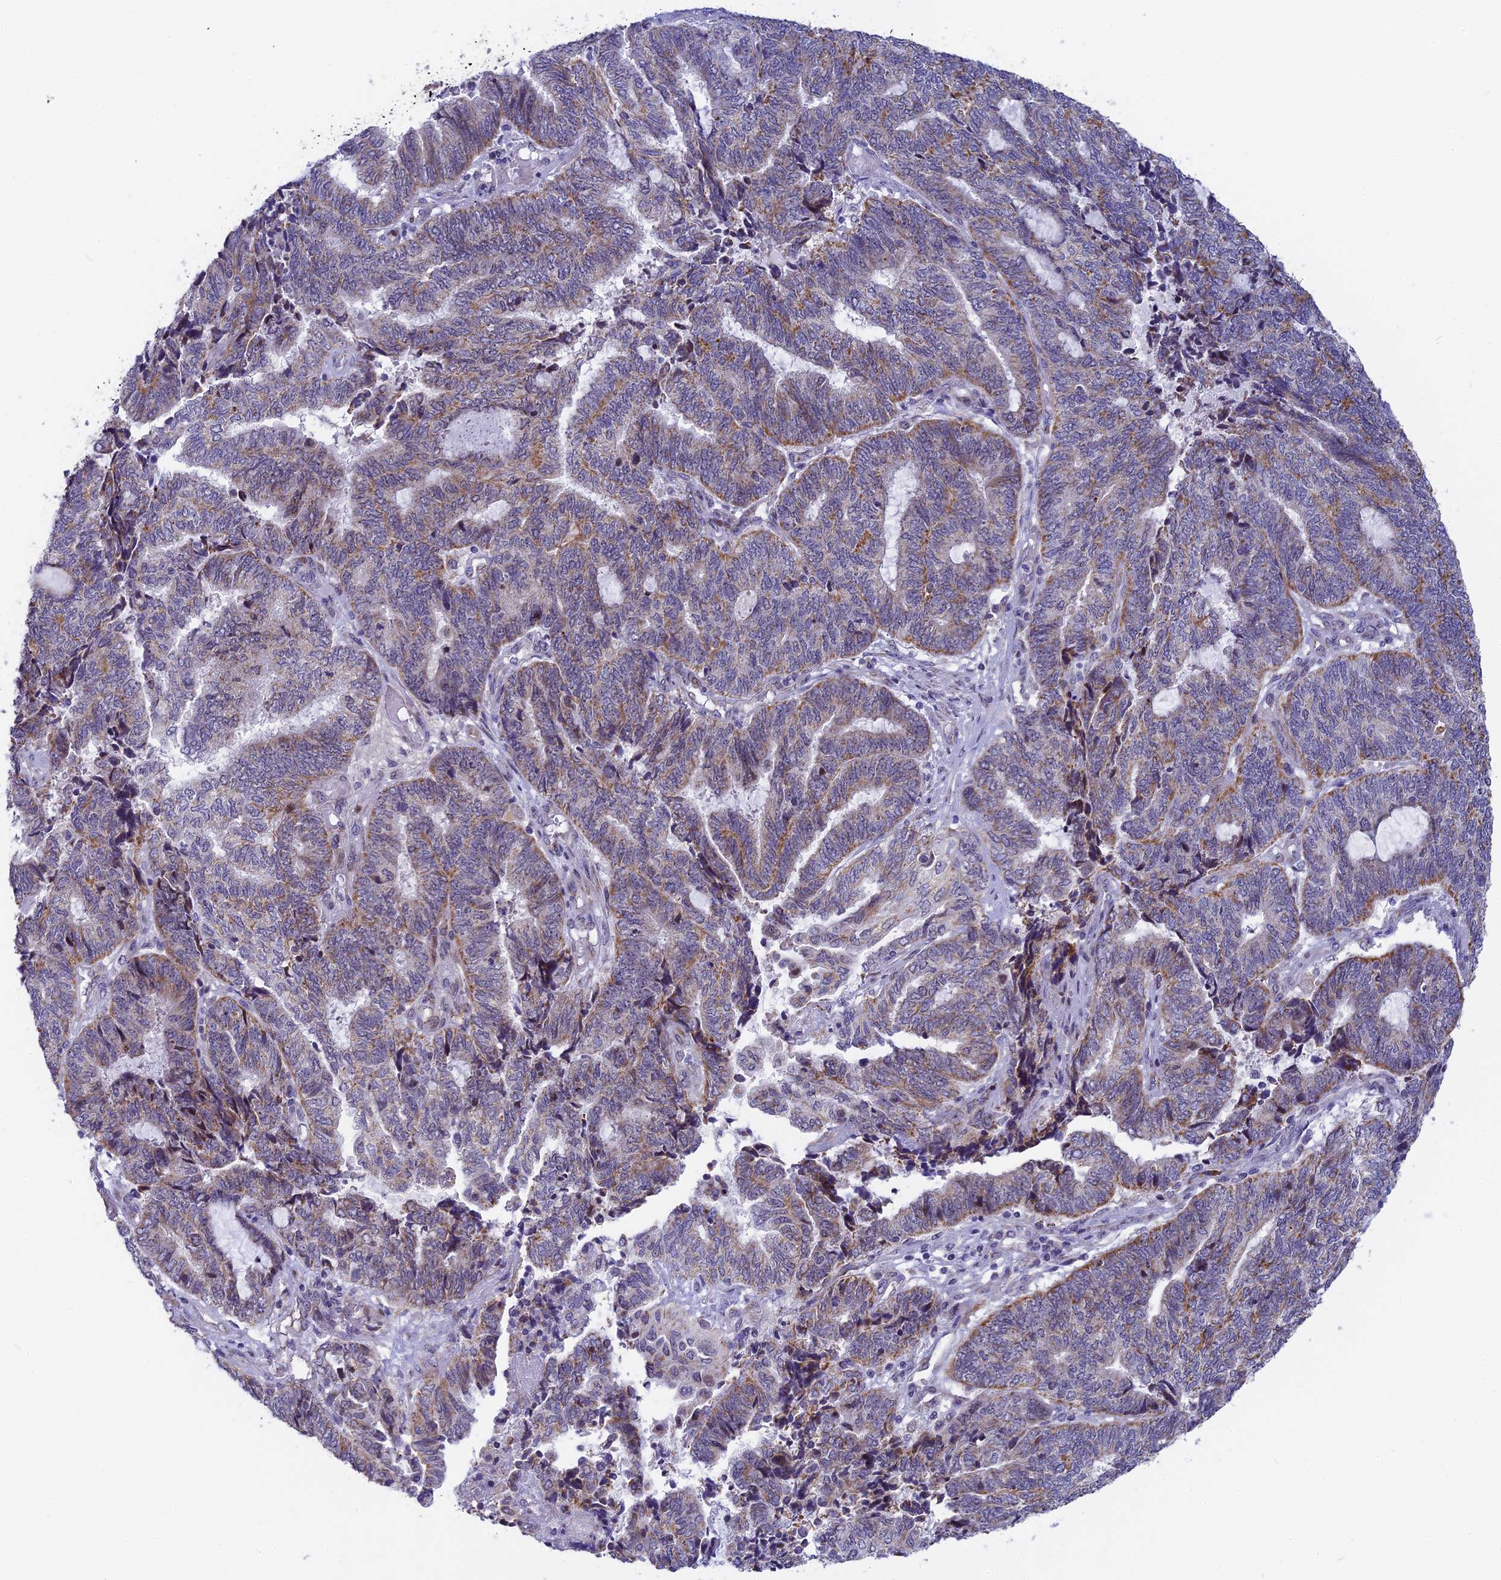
{"staining": {"intensity": "moderate", "quantity": ">75%", "location": "cytoplasmic/membranous"}, "tissue": "endometrial cancer", "cell_type": "Tumor cells", "image_type": "cancer", "snomed": [{"axis": "morphology", "description": "Adenocarcinoma, NOS"}, {"axis": "topography", "description": "Uterus"}, {"axis": "topography", "description": "Endometrium"}], "caption": "The micrograph displays staining of endometrial adenocarcinoma, revealing moderate cytoplasmic/membranous protein expression (brown color) within tumor cells.", "gene": "DTWD1", "patient": {"sex": "female", "age": 70}}